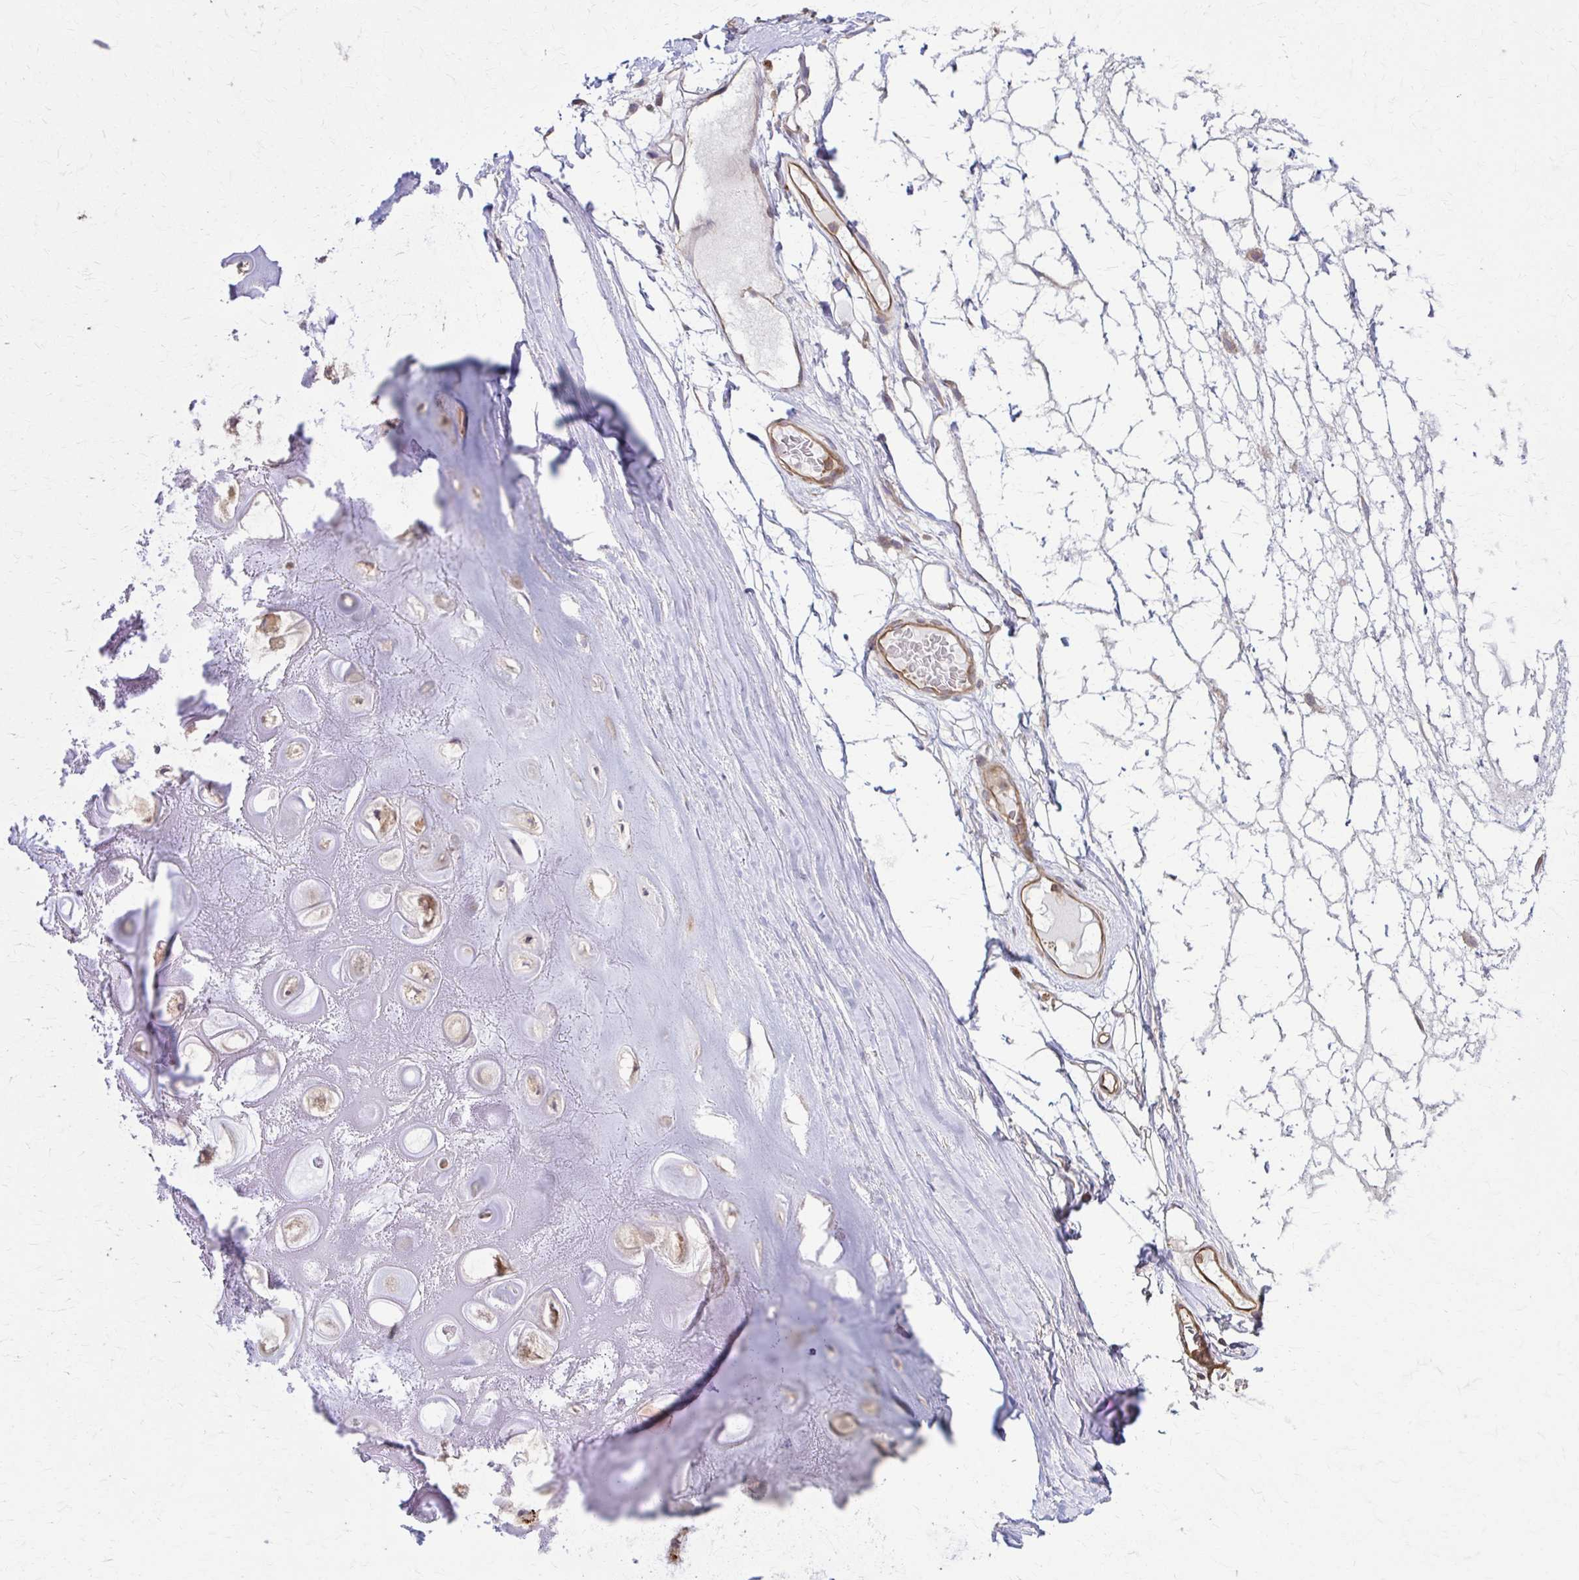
{"staining": {"intensity": "negative", "quantity": "none", "location": "none"}, "tissue": "adipose tissue", "cell_type": "Adipocytes", "image_type": "normal", "snomed": [{"axis": "morphology", "description": "Normal tissue, NOS"}, {"axis": "topography", "description": "Lymph node"}, {"axis": "topography", "description": "Cartilage tissue"}, {"axis": "topography", "description": "Nasopharynx"}], "caption": "Photomicrograph shows no protein expression in adipocytes of normal adipose tissue. (DAB (3,3'-diaminobenzidine) IHC, high magnification).", "gene": "DSP", "patient": {"sex": "male", "age": 63}}